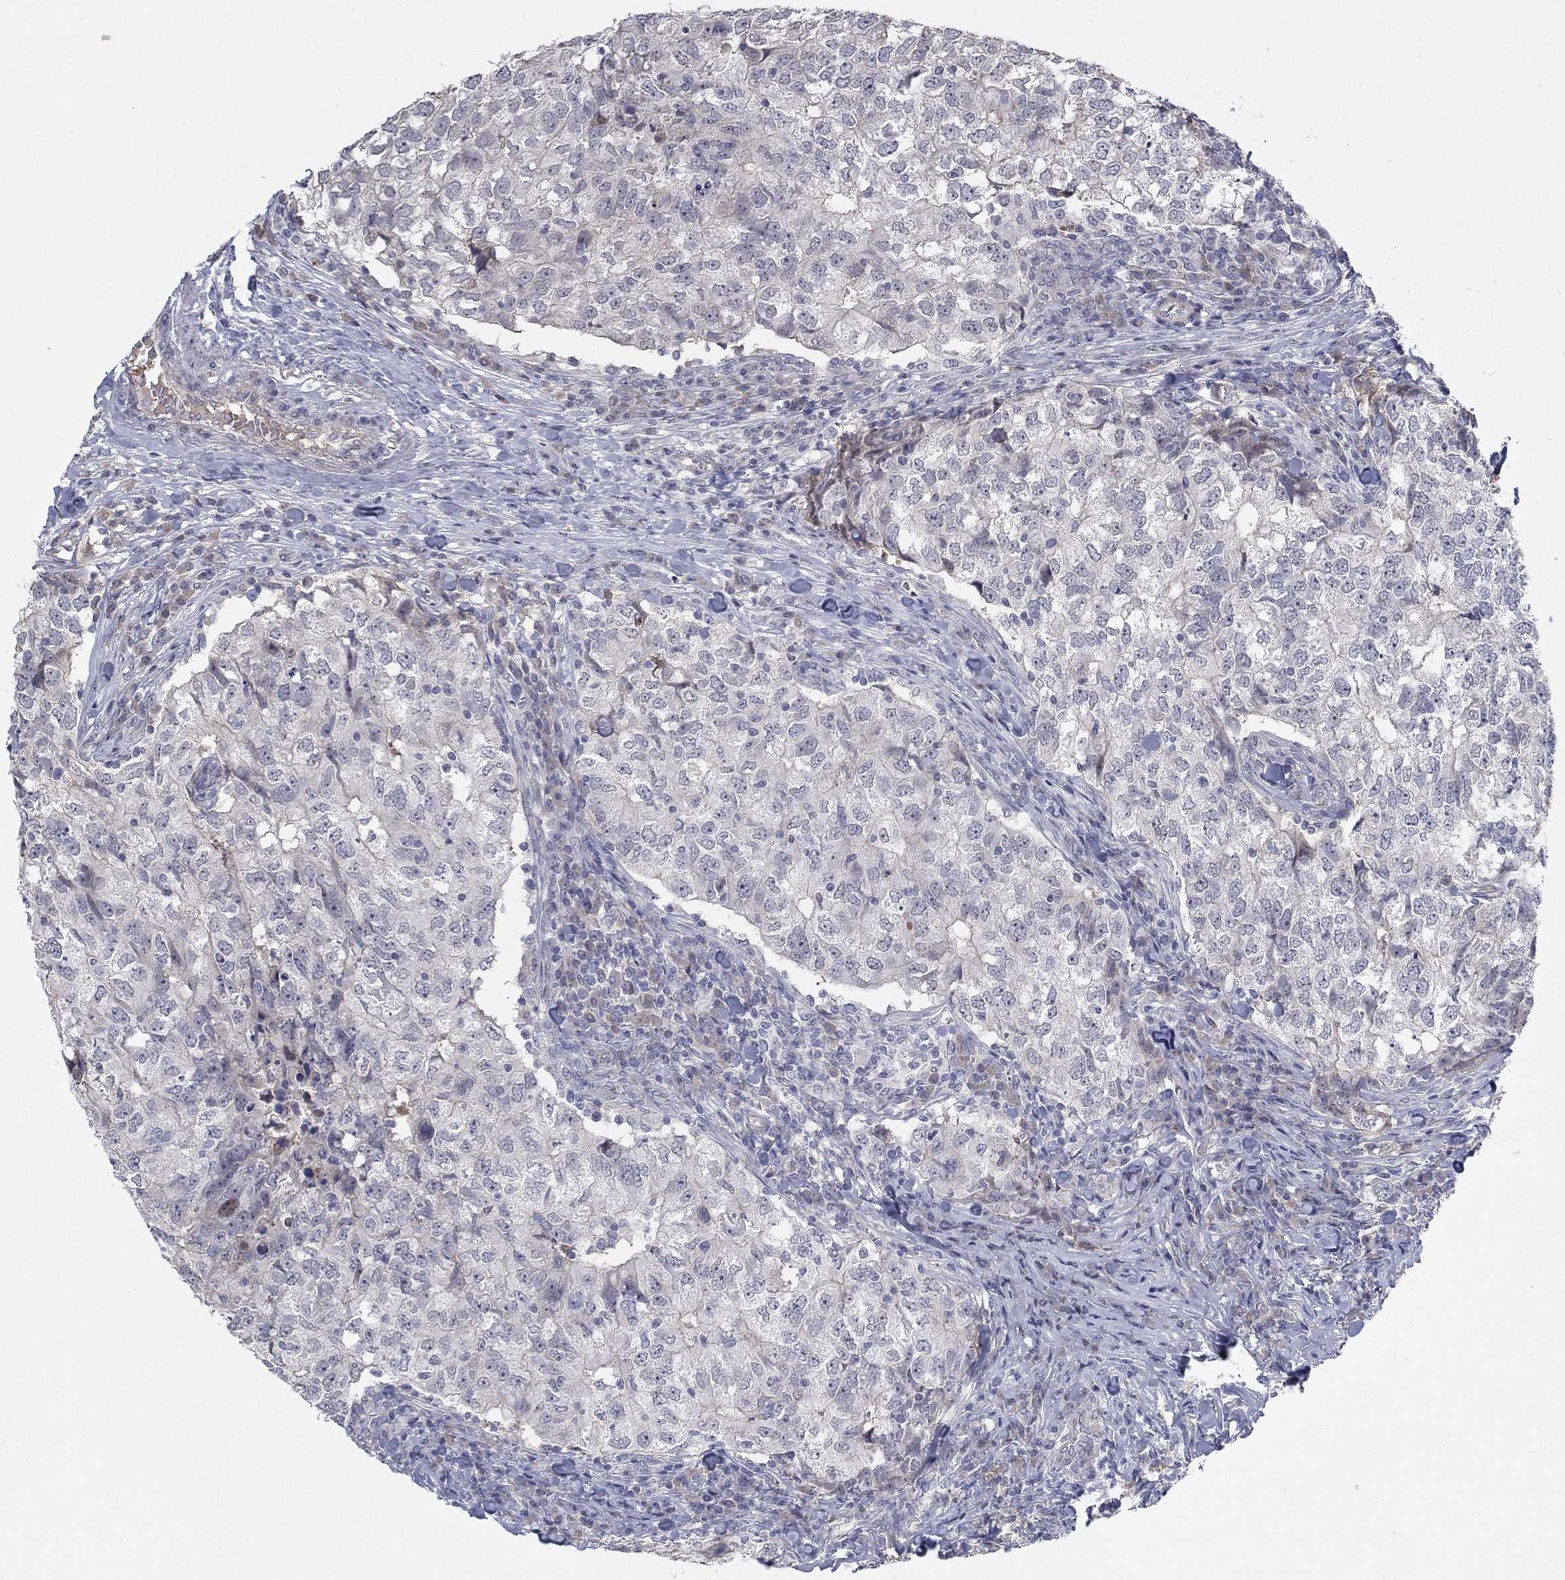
{"staining": {"intensity": "negative", "quantity": "none", "location": "none"}, "tissue": "breast cancer", "cell_type": "Tumor cells", "image_type": "cancer", "snomed": [{"axis": "morphology", "description": "Duct carcinoma"}, {"axis": "topography", "description": "Breast"}], "caption": "Immunohistochemistry (IHC) histopathology image of neoplastic tissue: invasive ductal carcinoma (breast) stained with DAB (3,3'-diaminobenzidine) demonstrates no significant protein expression in tumor cells.", "gene": "AMN1", "patient": {"sex": "female", "age": 30}}